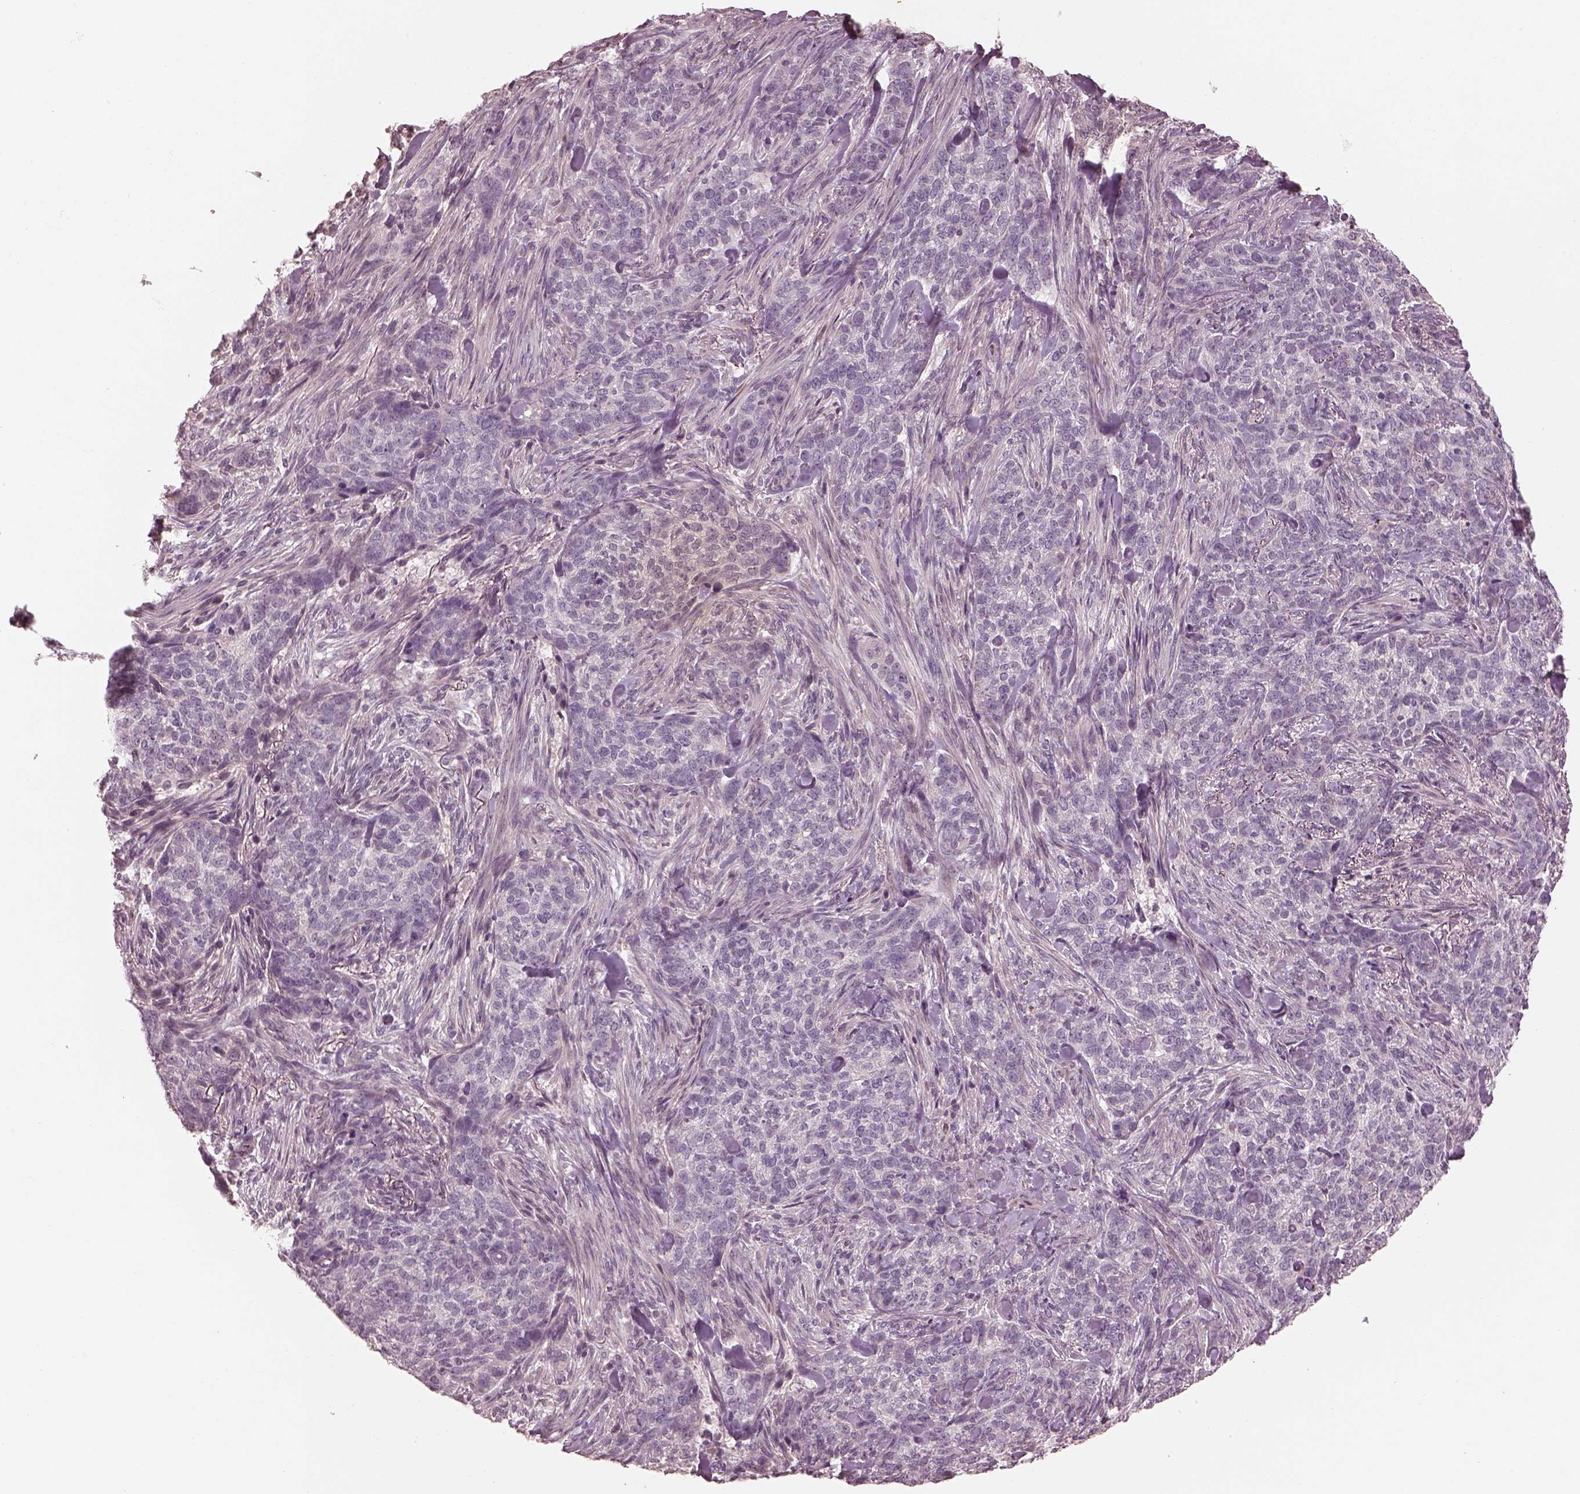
{"staining": {"intensity": "negative", "quantity": "none", "location": "none"}, "tissue": "skin cancer", "cell_type": "Tumor cells", "image_type": "cancer", "snomed": [{"axis": "morphology", "description": "Basal cell carcinoma"}, {"axis": "topography", "description": "Skin"}], "caption": "Skin basal cell carcinoma stained for a protein using immunohistochemistry reveals no staining tumor cells.", "gene": "SLC25A46", "patient": {"sex": "female", "age": 69}}